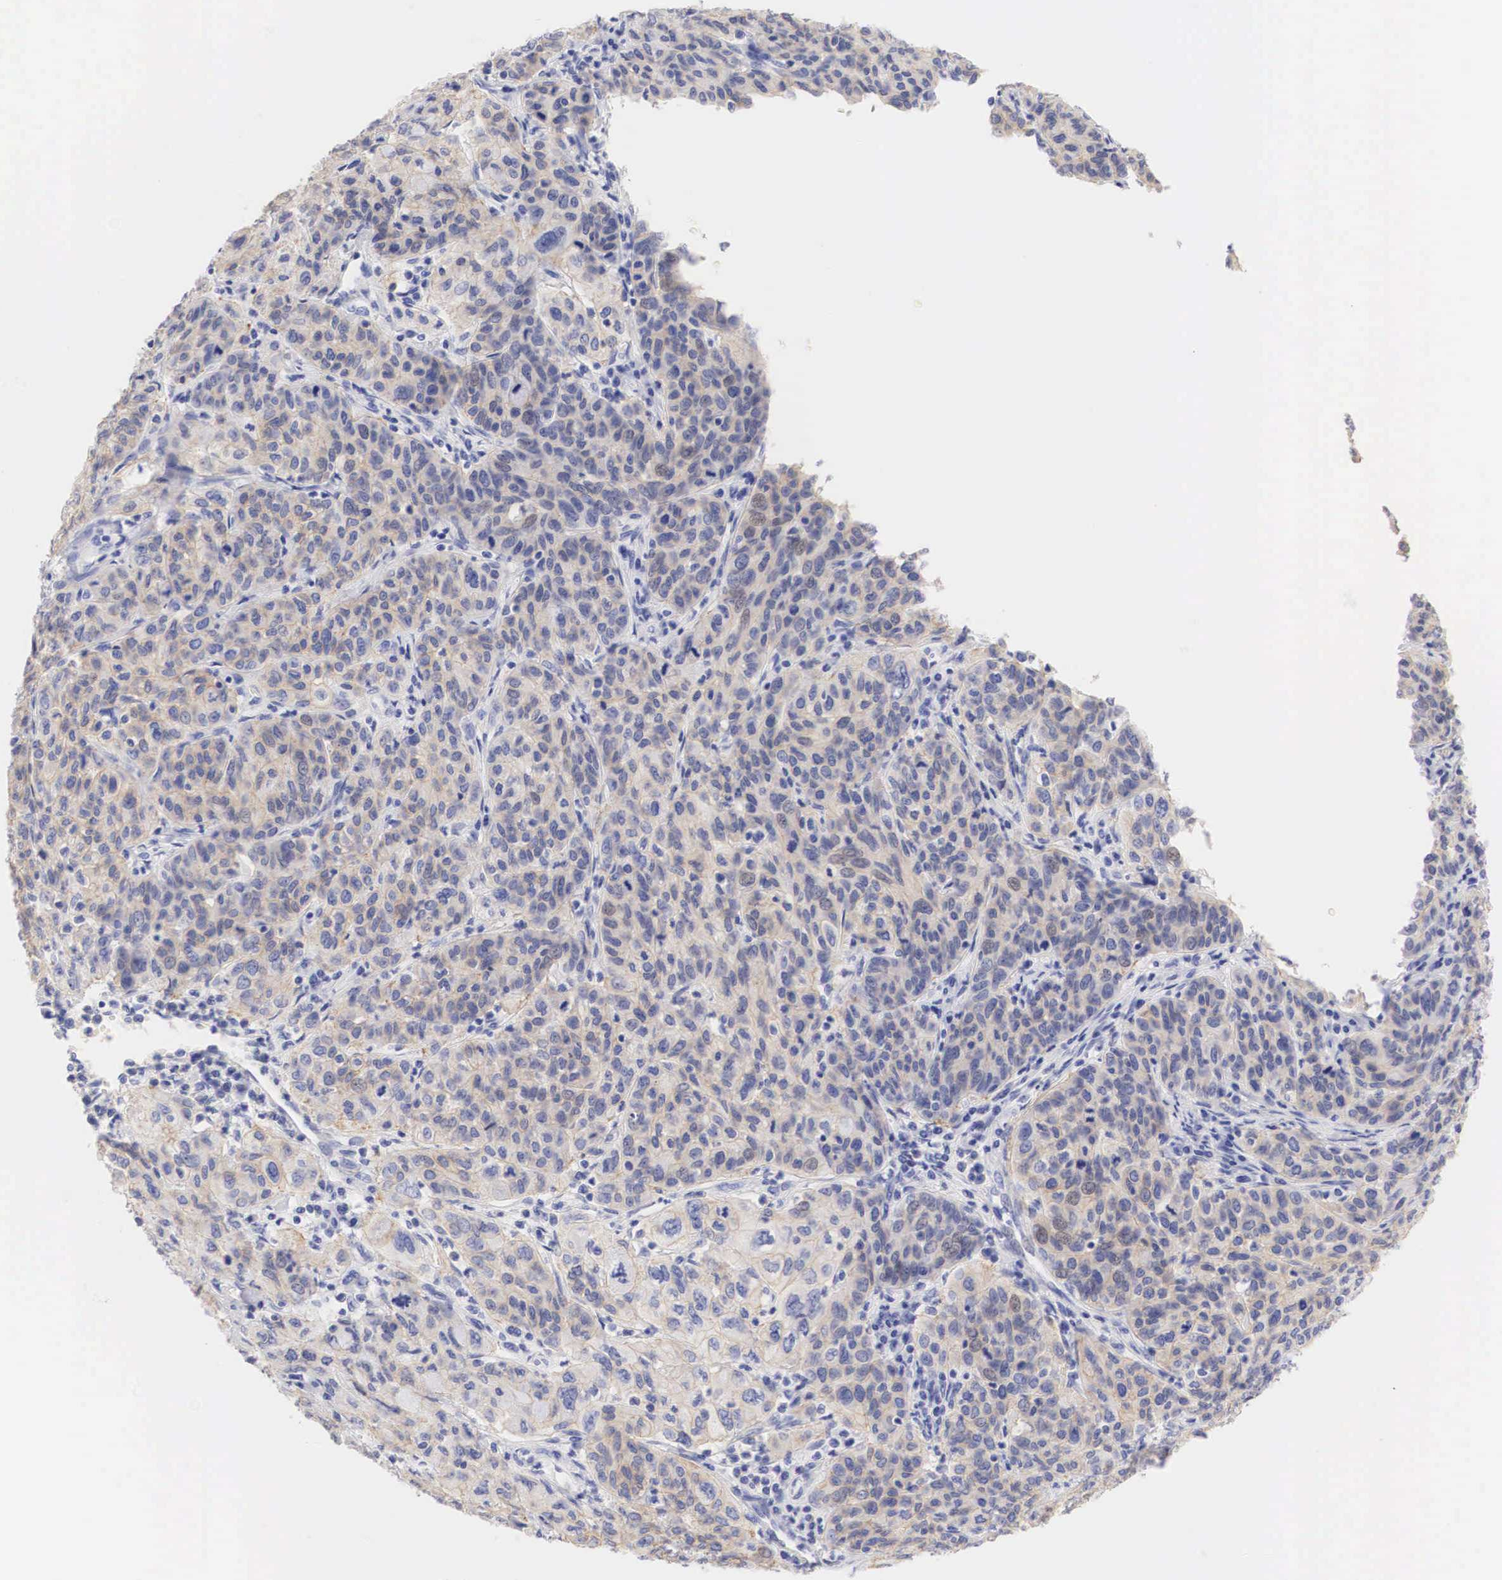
{"staining": {"intensity": "weak", "quantity": "25%-75%", "location": "cytoplasmic/membranous"}, "tissue": "cervical cancer", "cell_type": "Tumor cells", "image_type": "cancer", "snomed": [{"axis": "morphology", "description": "Squamous cell carcinoma, NOS"}, {"axis": "topography", "description": "Cervix"}], "caption": "Human cervical cancer stained for a protein (brown) shows weak cytoplasmic/membranous positive positivity in about 25%-75% of tumor cells.", "gene": "ERBB2", "patient": {"sex": "female", "age": 38}}